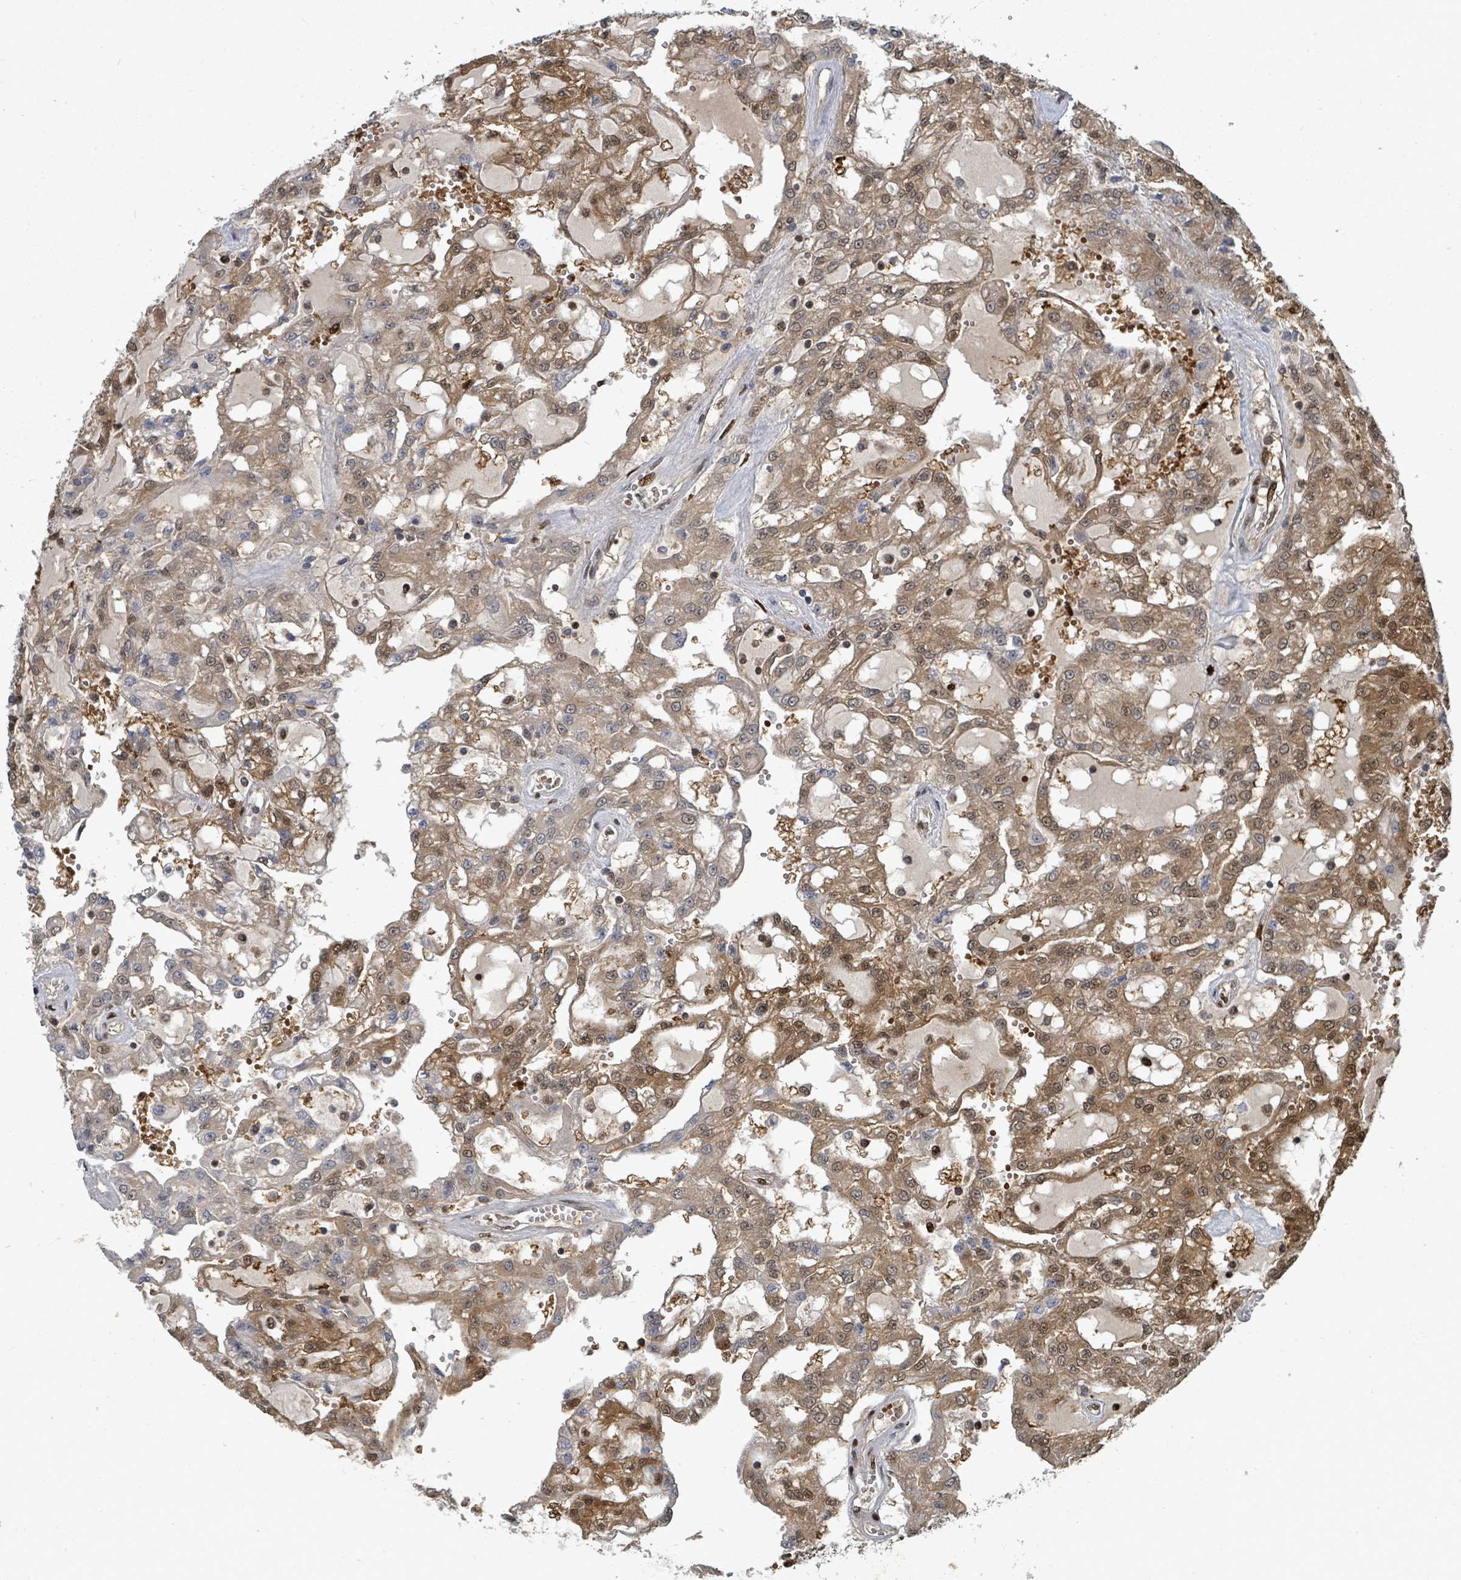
{"staining": {"intensity": "moderate", "quantity": ">75%", "location": "cytoplasmic/membranous,nuclear"}, "tissue": "renal cancer", "cell_type": "Tumor cells", "image_type": "cancer", "snomed": [{"axis": "morphology", "description": "Adenocarcinoma, NOS"}, {"axis": "topography", "description": "Kidney"}], "caption": "IHC (DAB) staining of renal adenocarcinoma reveals moderate cytoplasmic/membranous and nuclear protein staining in about >75% of tumor cells. Using DAB (3,3'-diaminobenzidine) (brown) and hematoxylin (blue) stains, captured at high magnification using brightfield microscopy.", "gene": "TRDMT1", "patient": {"sex": "male", "age": 63}}